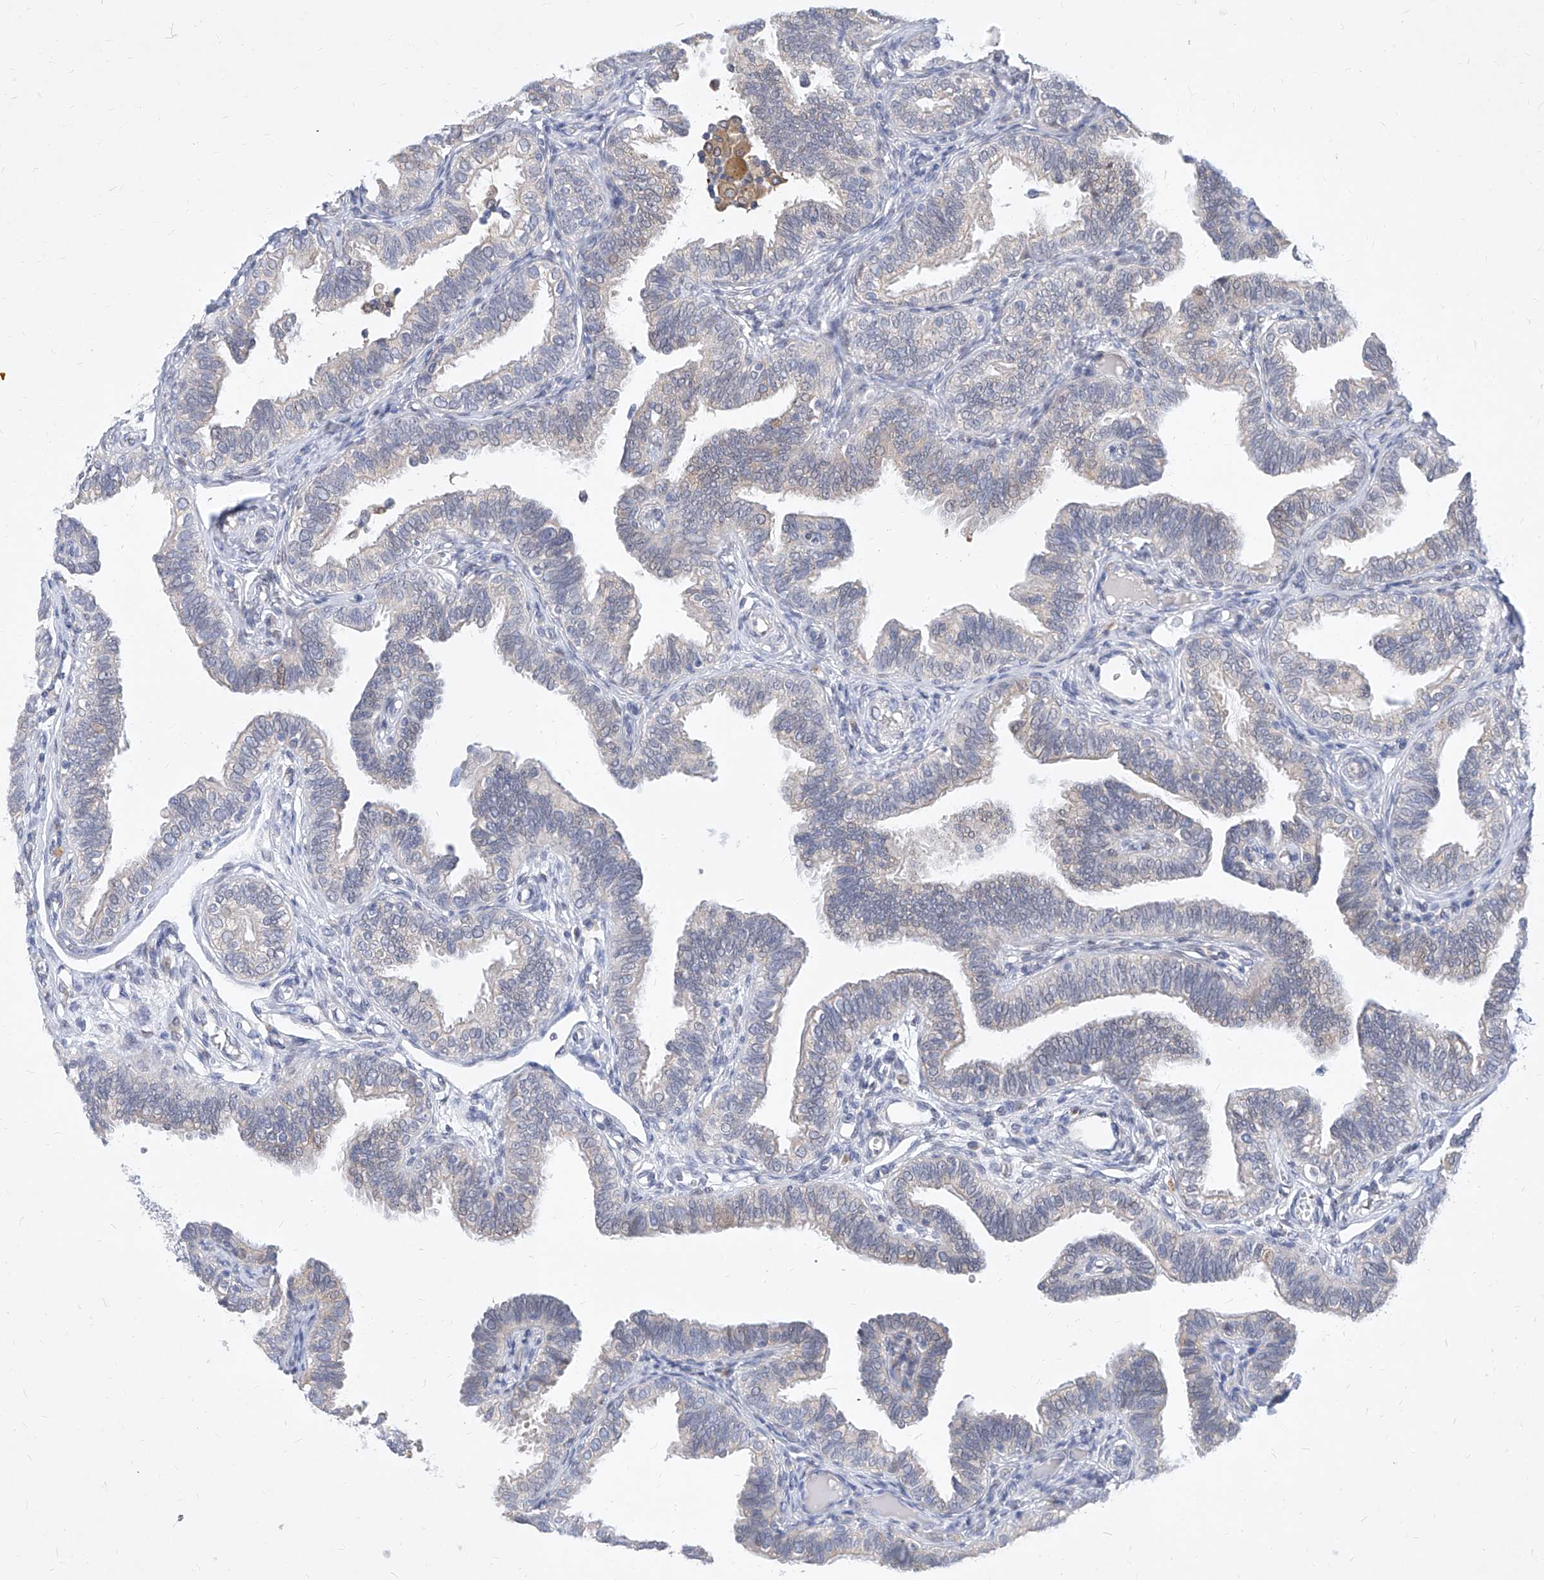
{"staining": {"intensity": "weak", "quantity": "<25%", "location": "cytoplasmic/membranous"}, "tissue": "fallopian tube", "cell_type": "Glandular cells", "image_type": "normal", "snomed": [{"axis": "morphology", "description": "Normal tissue, NOS"}, {"axis": "topography", "description": "Fallopian tube"}], "caption": "Glandular cells are negative for protein expression in unremarkable human fallopian tube. (Immunohistochemistry, brightfield microscopy, high magnification).", "gene": "MX2", "patient": {"sex": "female", "age": 39}}